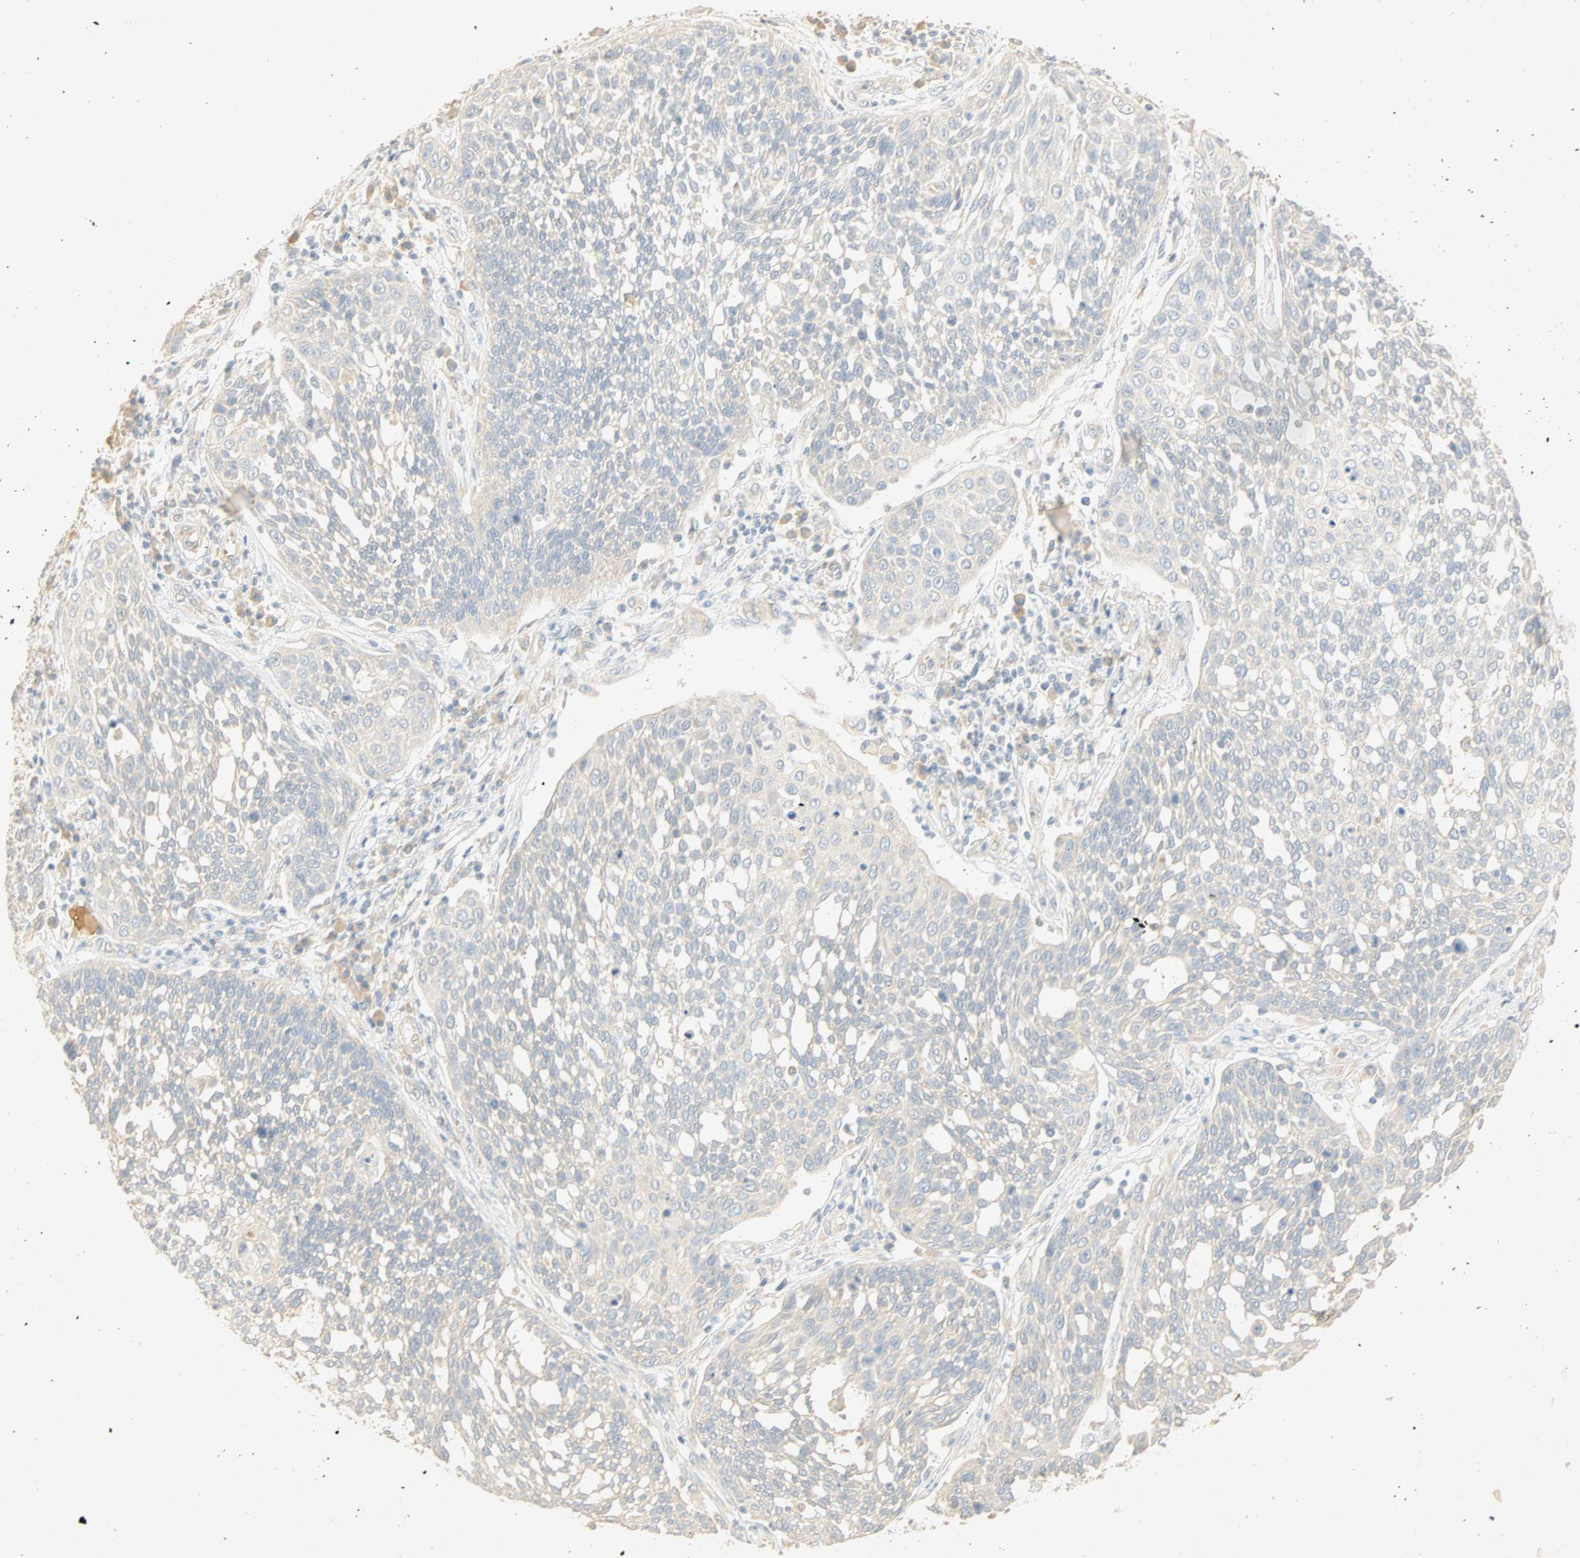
{"staining": {"intensity": "weak", "quantity": "25%-75%", "location": "cytoplasmic/membranous"}, "tissue": "cervical cancer", "cell_type": "Tumor cells", "image_type": "cancer", "snomed": [{"axis": "morphology", "description": "Squamous cell carcinoma, NOS"}, {"axis": "topography", "description": "Cervix"}], "caption": "Immunohistochemical staining of human cervical squamous cell carcinoma displays weak cytoplasmic/membranous protein positivity in about 25%-75% of tumor cells.", "gene": "SELENBP1", "patient": {"sex": "female", "age": 34}}